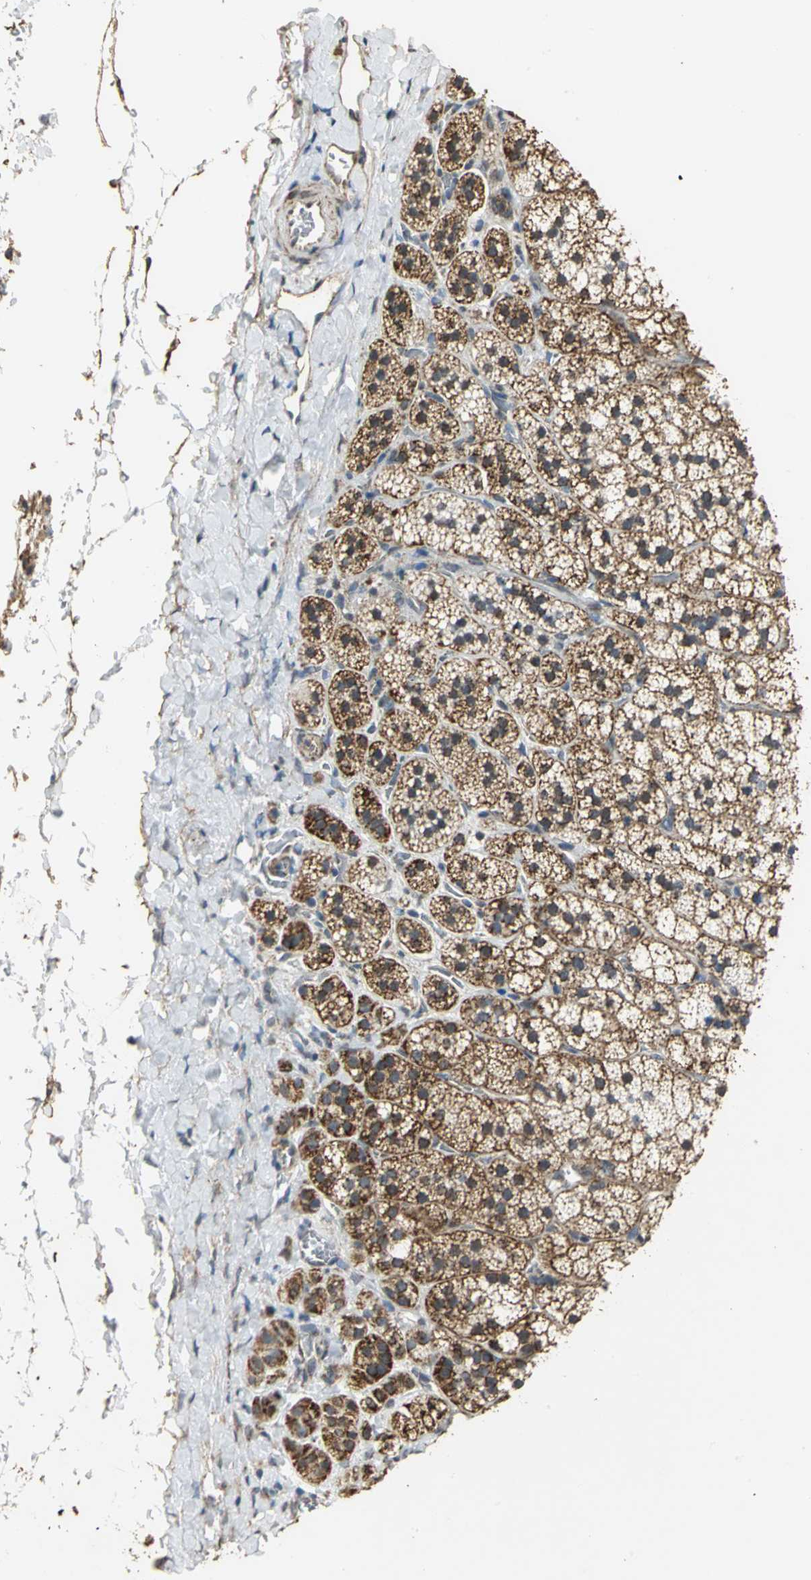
{"staining": {"intensity": "strong", "quantity": ">75%", "location": "cytoplasmic/membranous"}, "tissue": "adrenal gland", "cell_type": "Glandular cells", "image_type": "normal", "snomed": [{"axis": "morphology", "description": "Normal tissue, NOS"}, {"axis": "topography", "description": "Adrenal gland"}], "caption": "This is a histology image of immunohistochemistry (IHC) staining of unremarkable adrenal gland, which shows strong expression in the cytoplasmic/membranous of glandular cells.", "gene": "NDUFB5", "patient": {"sex": "female", "age": 44}}